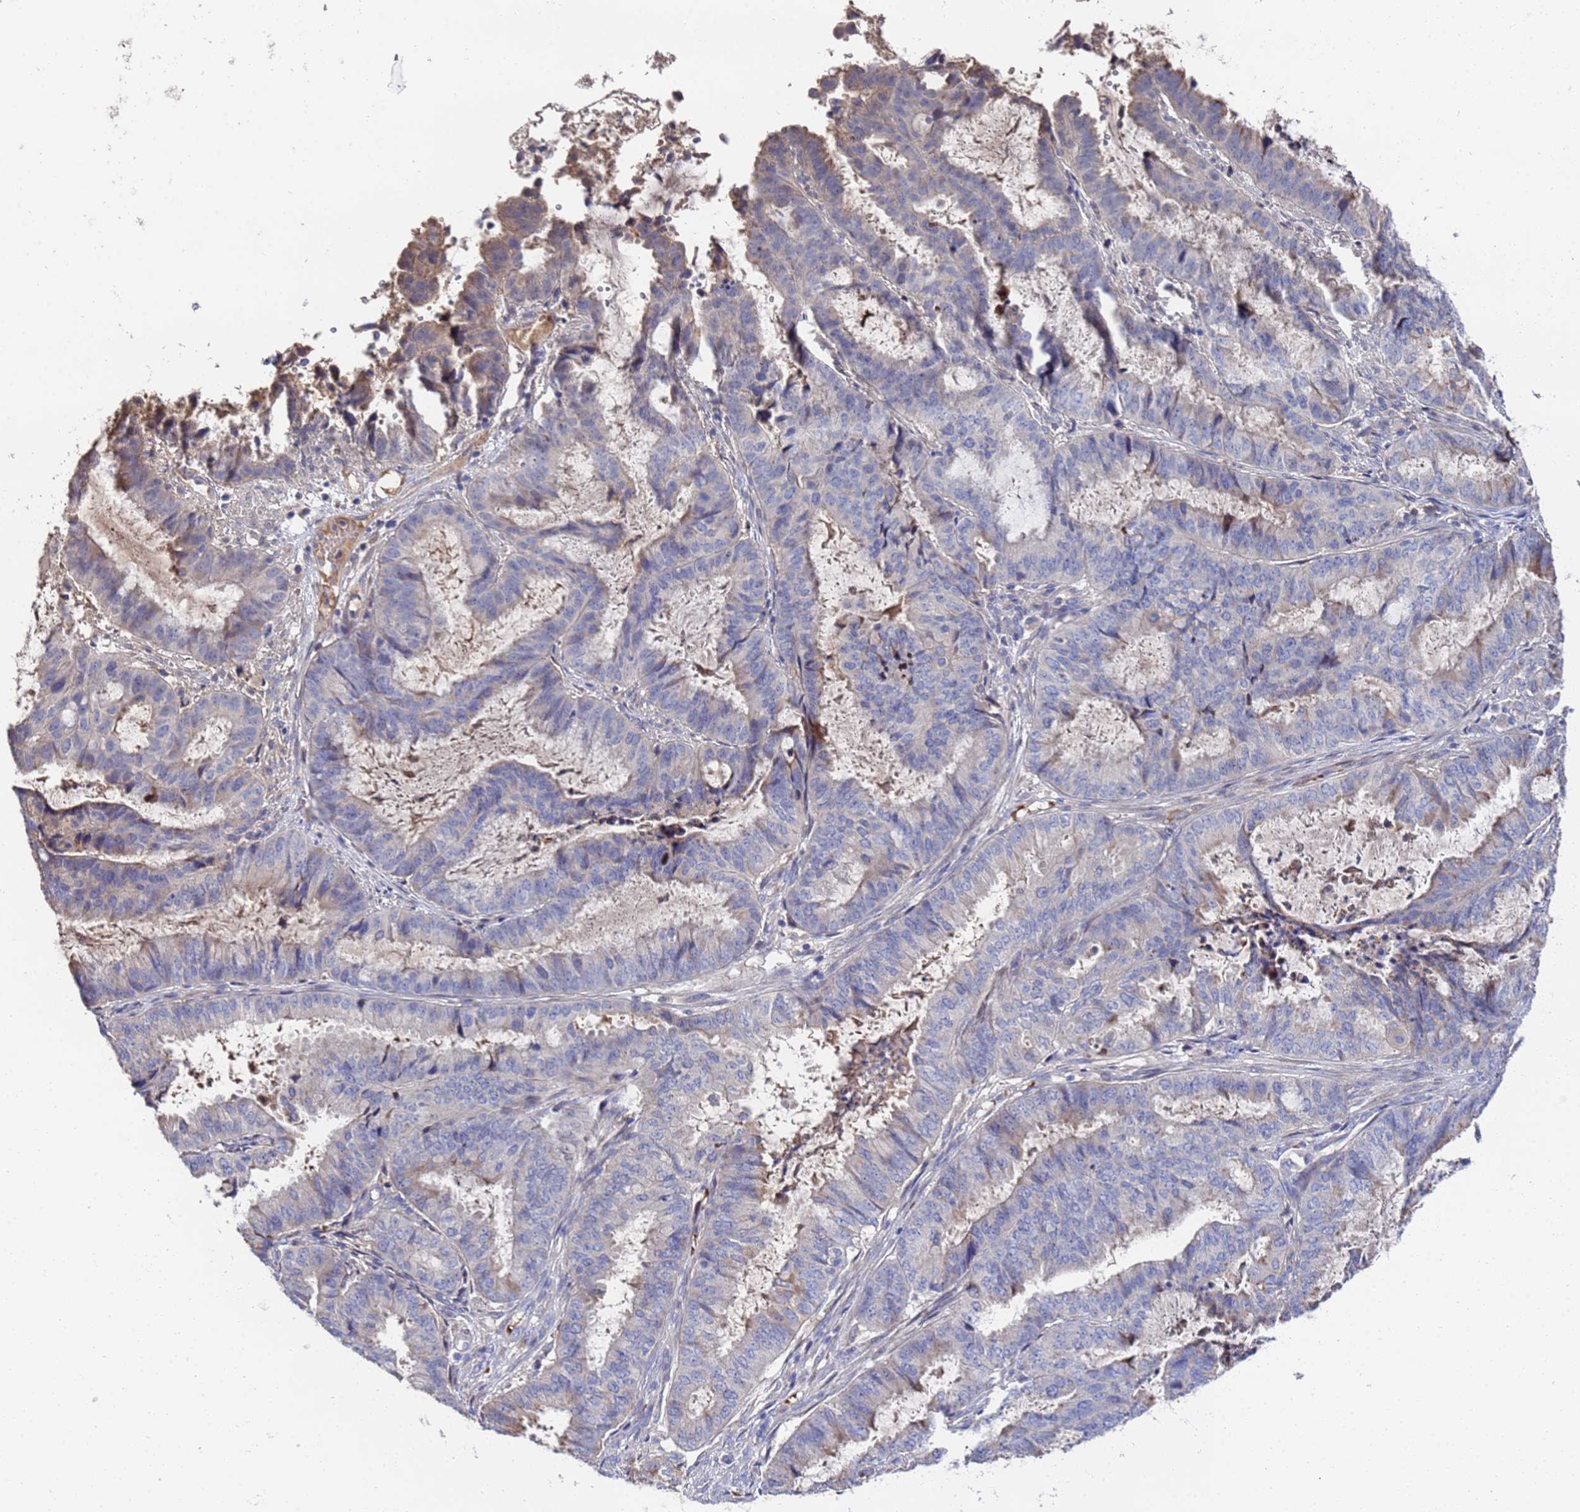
{"staining": {"intensity": "negative", "quantity": "none", "location": "none"}, "tissue": "endometrial cancer", "cell_type": "Tumor cells", "image_type": "cancer", "snomed": [{"axis": "morphology", "description": "Adenocarcinoma, NOS"}, {"axis": "topography", "description": "Endometrium"}], "caption": "This is an immunohistochemistry (IHC) image of human endometrial cancer (adenocarcinoma). There is no staining in tumor cells.", "gene": "TCP10L", "patient": {"sex": "female", "age": 51}}